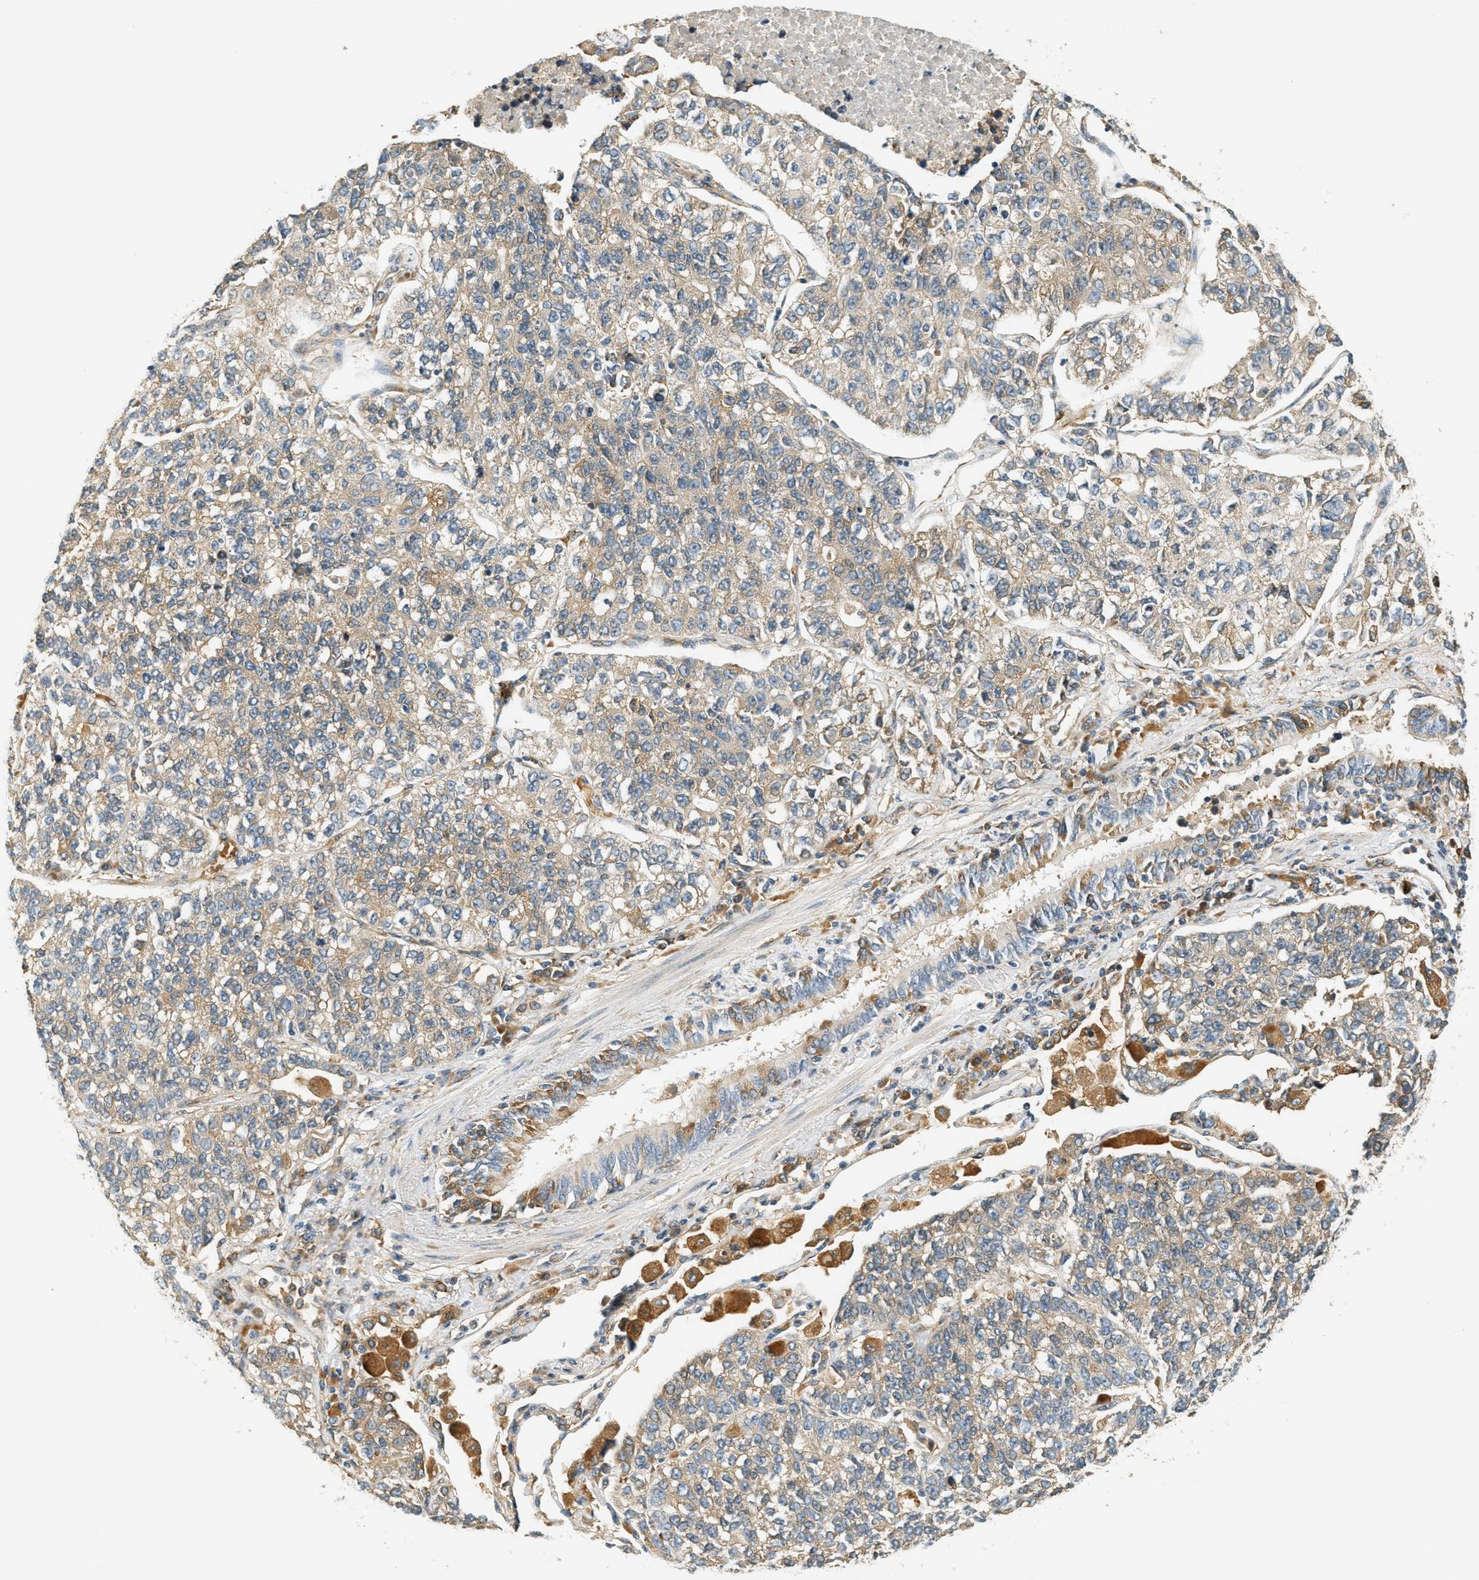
{"staining": {"intensity": "weak", "quantity": ">75%", "location": "cytoplasmic/membranous"}, "tissue": "lung cancer", "cell_type": "Tumor cells", "image_type": "cancer", "snomed": [{"axis": "morphology", "description": "Adenocarcinoma, NOS"}, {"axis": "topography", "description": "Lung"}], "caption": "Brown immunohistochemical staining in human lung adenocarcinoma exhibits weak cytoplasmic/membranous expression in approximately >75% of tumor cells. The protein is shown in brown color, while the nuclei are stained blue.", "gene": "PDK1", "patient": {"sex": "male", "age": 49}}